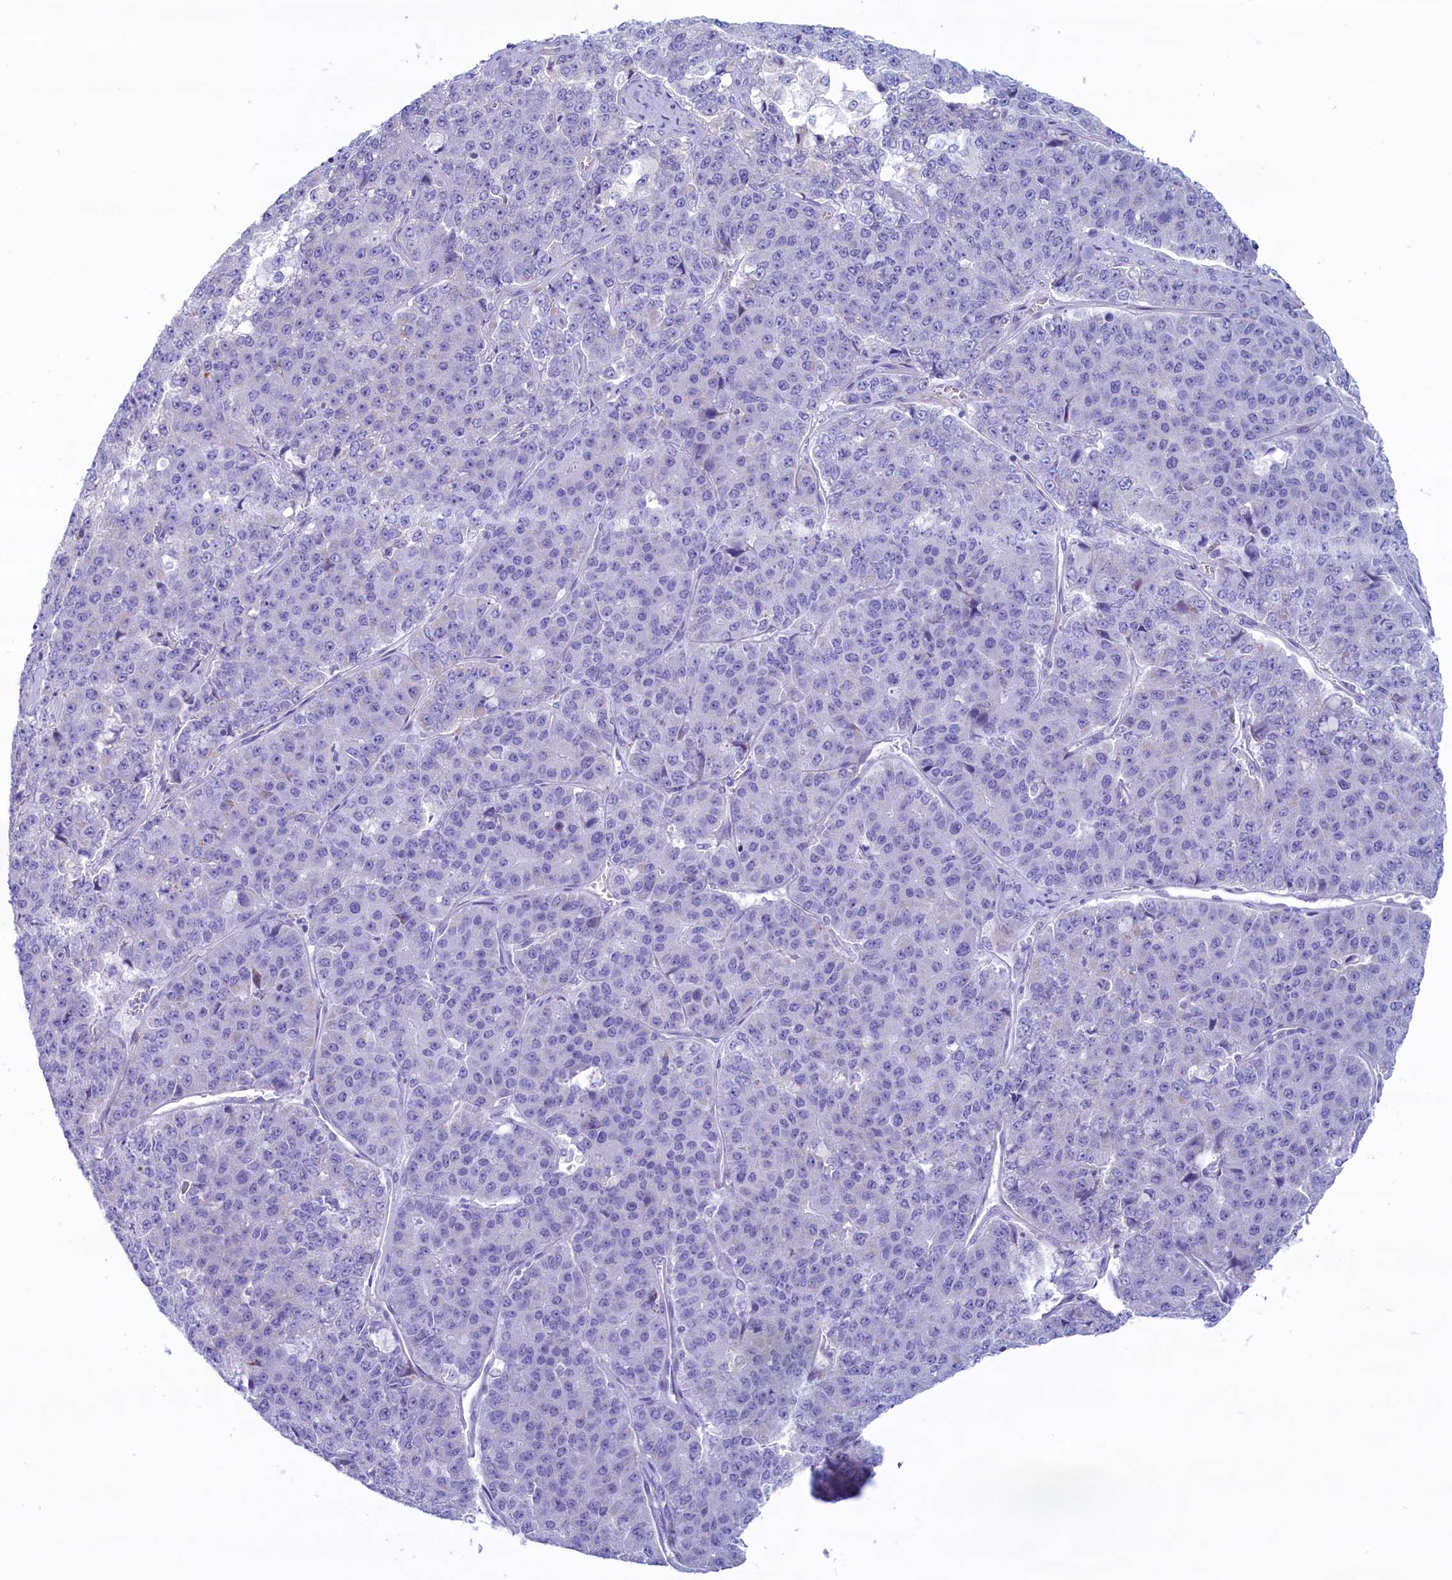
{"staining": {"intensity": "negative", "quantity": "none", "location": "none"}, "tissue": "pancreatic cancer", "cell_type": "Tumor cells", "image_type": "cancer", "snomed": [{"axis": "morphology", "description": "Adenocarcinoma, NOS"}, {"axis": "topography", "description": "Pancreas"}], "caption": "The immunohistochemistry (IHC) micrograph has no significant expression in tumor cells of pancreatic cancer (adenocarcinoma) tissue.", "gene": "MPV17L2", "patient": {"sex": "male", "age": 50}}